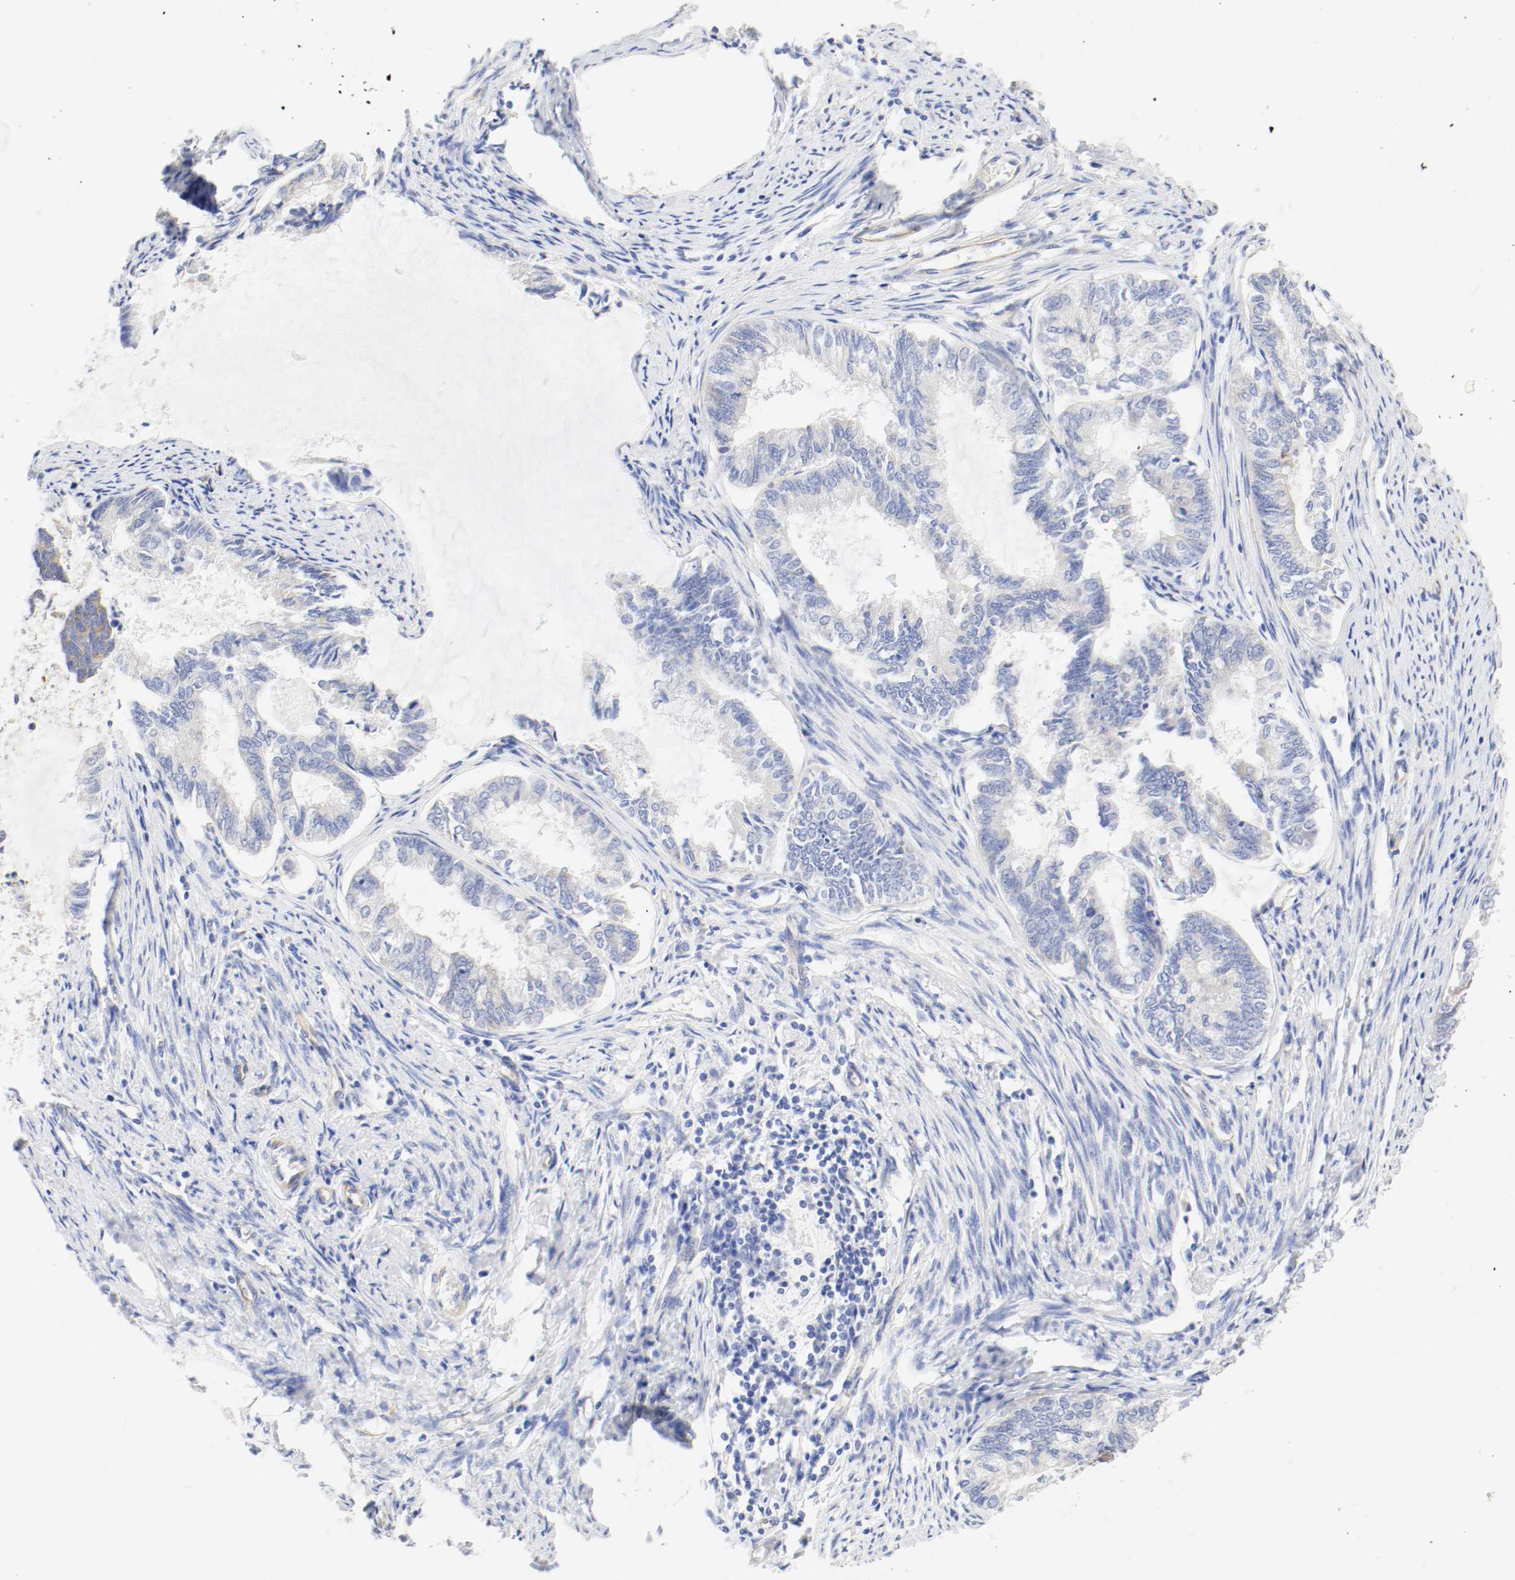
{"staining": {"intensity": "negative", "quantity": "none", "location": "none"}, "tissue": "endometrial cancer", "cell_type": "Tumor cells", "image_type": "cancer", "snomed": [{"axis": "morphology", "description": "Adenocarcinoma, NOS"}, {"axis": "topography", "description": "Endometrium"}], "caption": "High magnification brightfield microscopy of endometrial cancer stained with DAB (3,3'-diaminobenzidine) (brown) and counterstained with hematoxylin (blue): tumor cells show no significant positivity.", "gene": "GIT1", "patient": {"sex": "female", "age": 86}}